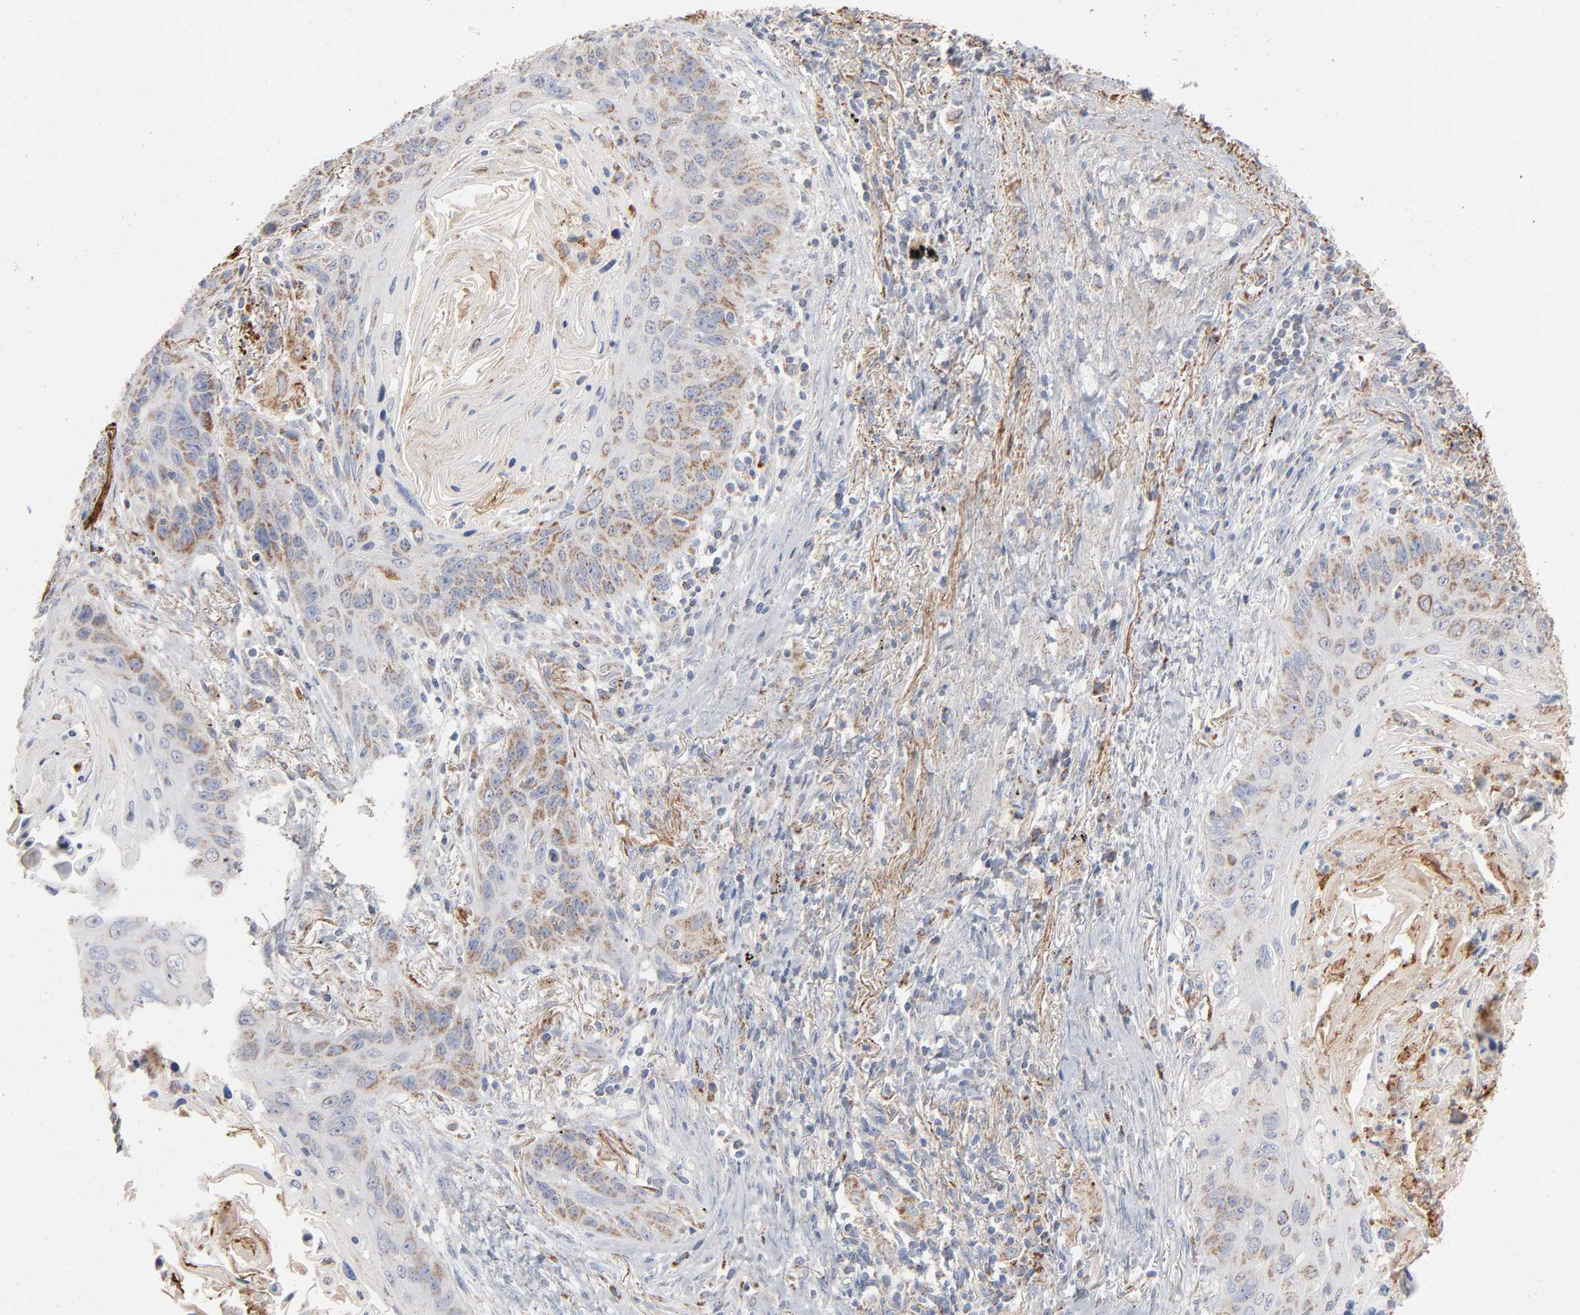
{"staining": {"intensity": "moderate", "quantity": ">75%", "location": "cytoplasmic/membranous"}, "tissue": "lung cancer", "cell_type": "Tumor cells", "image_type": "cancer", "snomed": [{"axis": "morphology", "description": "Squamous cell carcinoma, NOS"}, {"axis": "topography", "description": "Lung"}], "caption": "High-magnification brightfield microscopy of squamous cell carcinoma (lung) stained with DAB (3,3'-diaminobenzidine) (brown) and counterstained with hematoxylin (blue). tumor cells exhibit moderate cytoplasmic/membranous expression is appreciated in approximately>75% of cells.", "gene": "UQCRC1", "patient": {"sex": "female", "age": 67}}